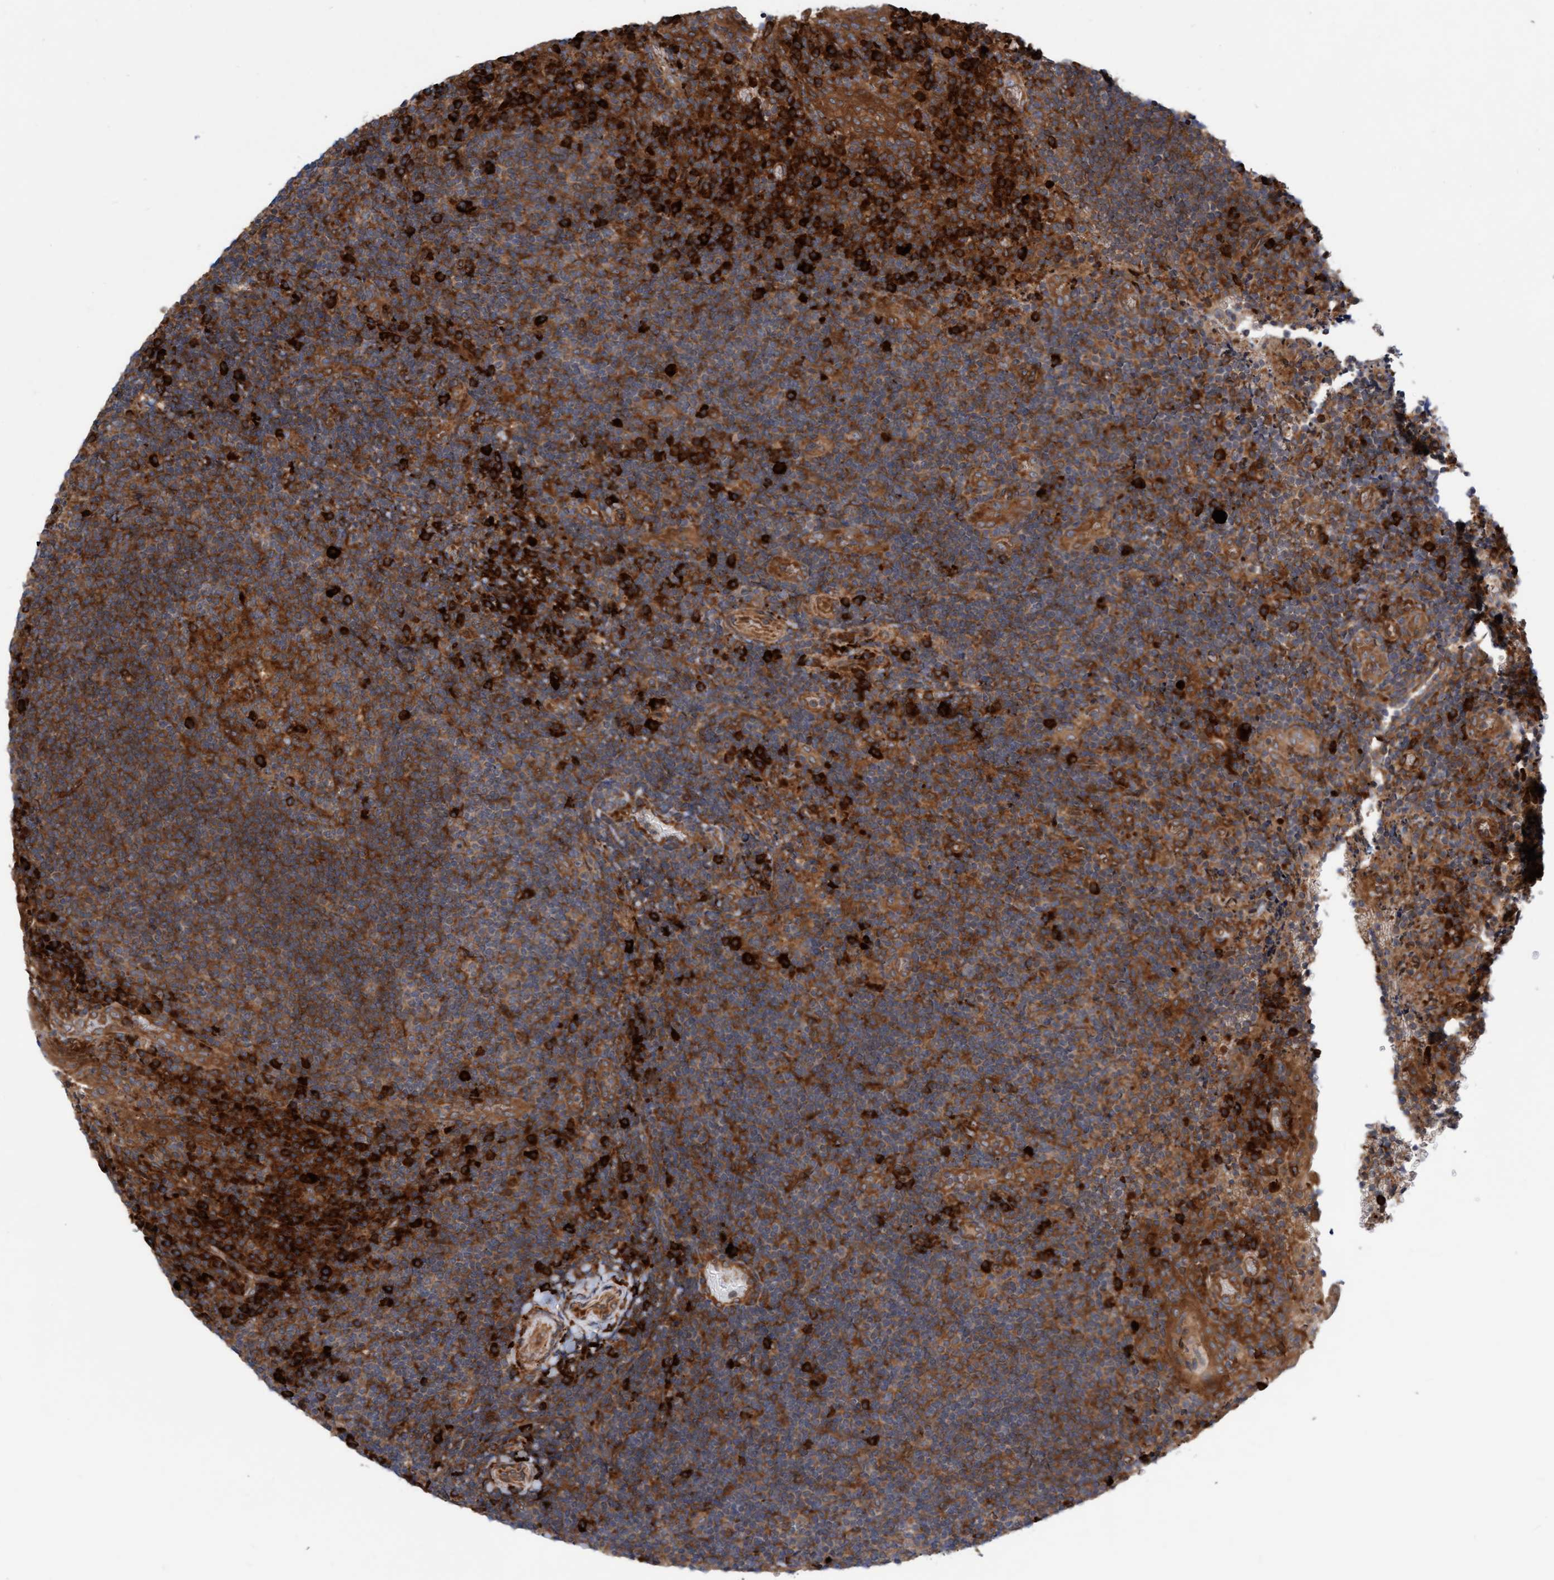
{"staining": {"intensity": "moderate", "quantity": ">75%", "location": "cytoplasmic/membranous"}, "tissue": "lymphoma", "cell_type": "Tumor cells", "image_type": "cancer", "snomed": [{"axis": "morphology", "description": "Malignant lymphoma, non-Hodgkin's type, High grade"}, {"axis": "topography", "description": "Tonsil"}], "caption": "IHC of human malignant lymphoma, non-Hodgkin's type (high-grade) exhibits medium levels of moderate cytoplasmic/membranous expression in approximately >75% of tumor cells. The protein is stained brown, and the nuclei are stained in blue (DAB (3,3'-diaminobenzidine) IHC with brightfield microscopy, high magnification).", "gene": "KIAA0753", "patient": {"sex": "female", "age": 36}}